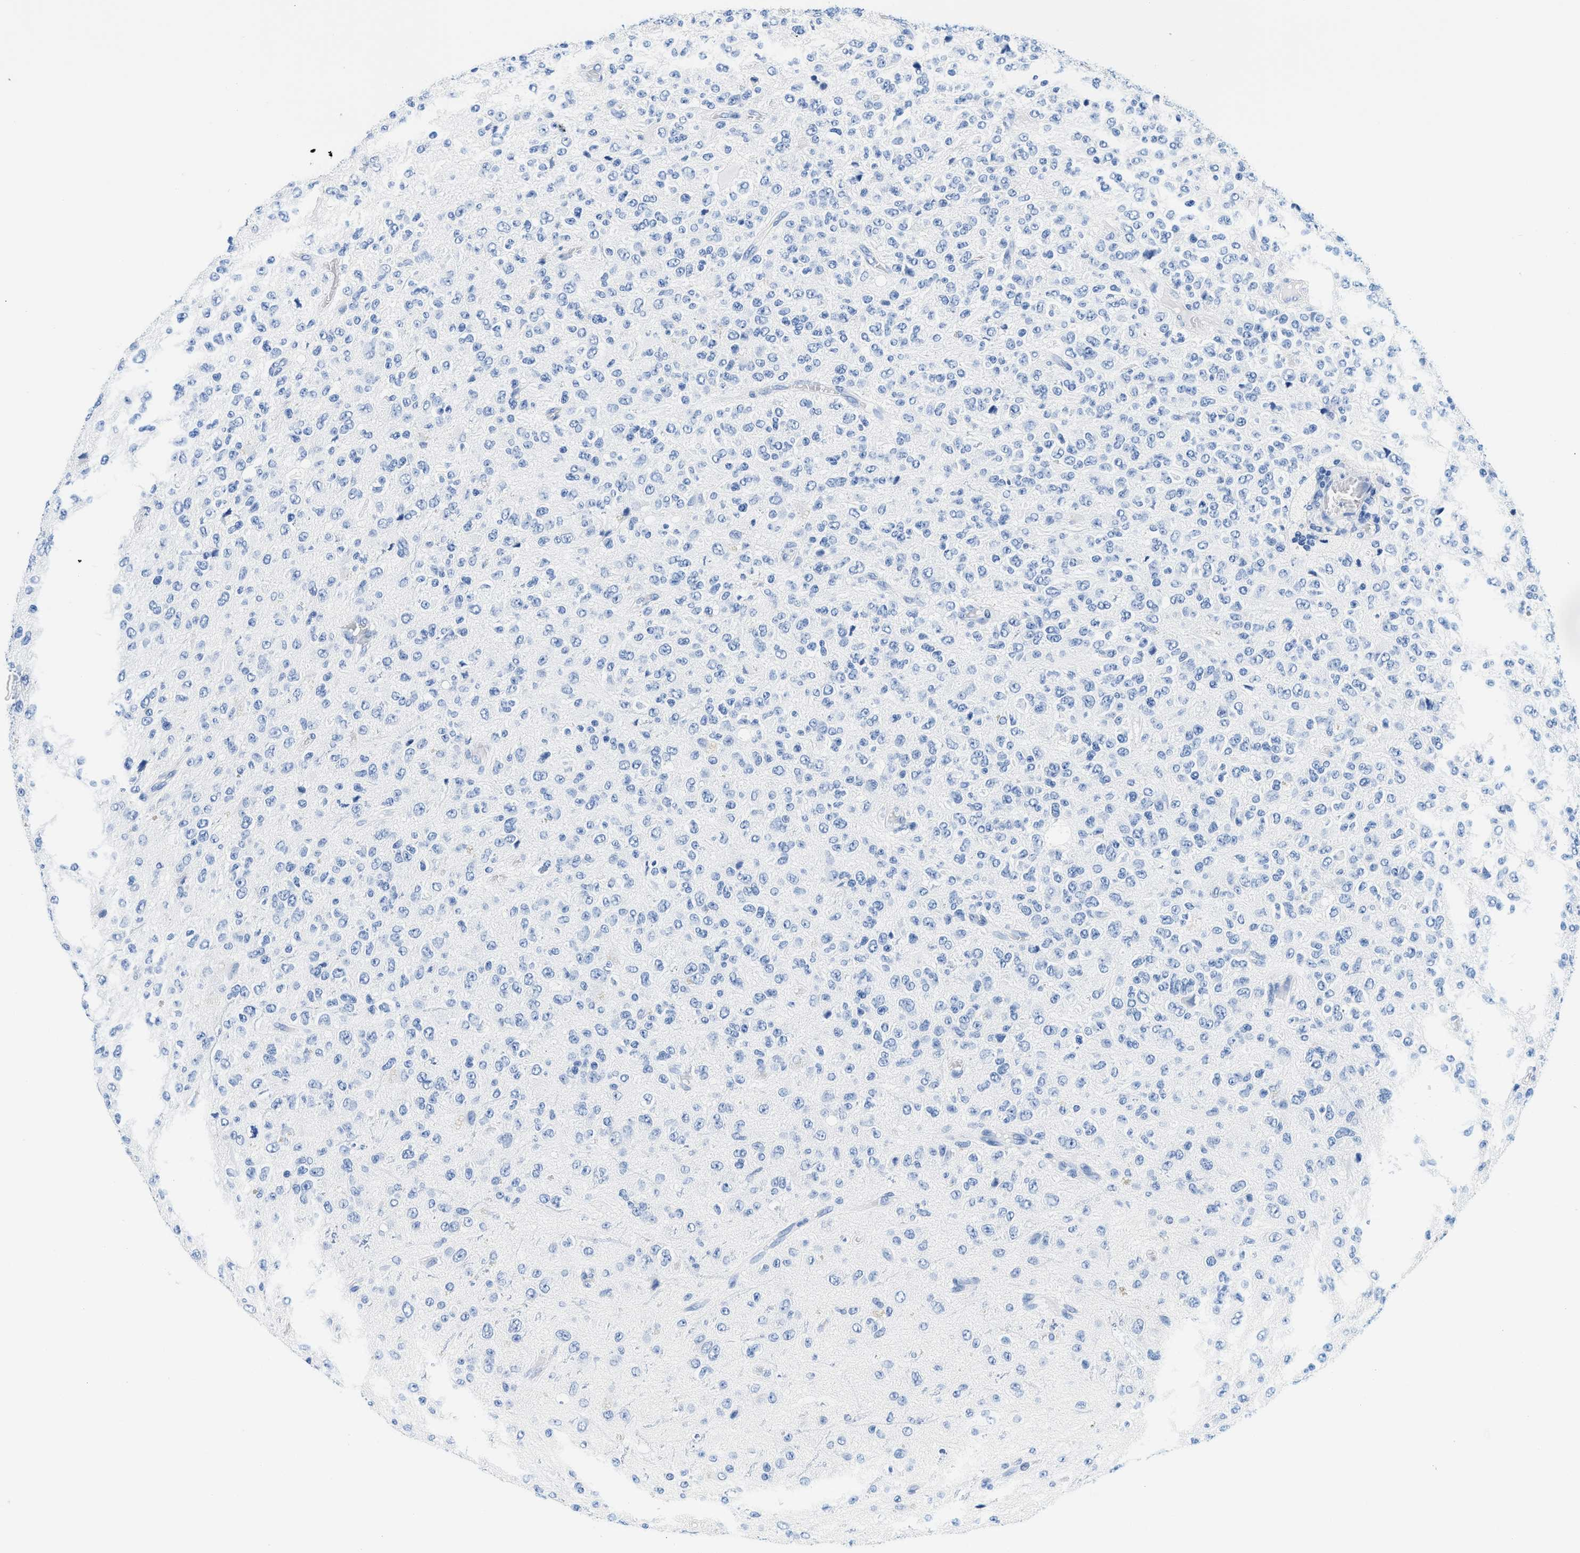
{"staining": {"intensity": "negative", "quantity": "none", "location": "none"}, "tissue": "glioma", "cell_type": "Tumor cells", "image_type": "cancer", "snomed": [{"axis": "morphology", "description": "Glioma, malignant, High grade"}, {"axis": "topography", "description": "pancreas cauda"}], "caption": "This is a image of IHC staining of high-grade glioma (malignant), which shows no staining in tumor cells. Brightfield microscopy of immunohistochemistry (IHC) stained with DAB (brown) and hematoxylin (blue), captured at high magnification.", "gene": "GSN", "patient": {"sex": "male", "age": 60}}